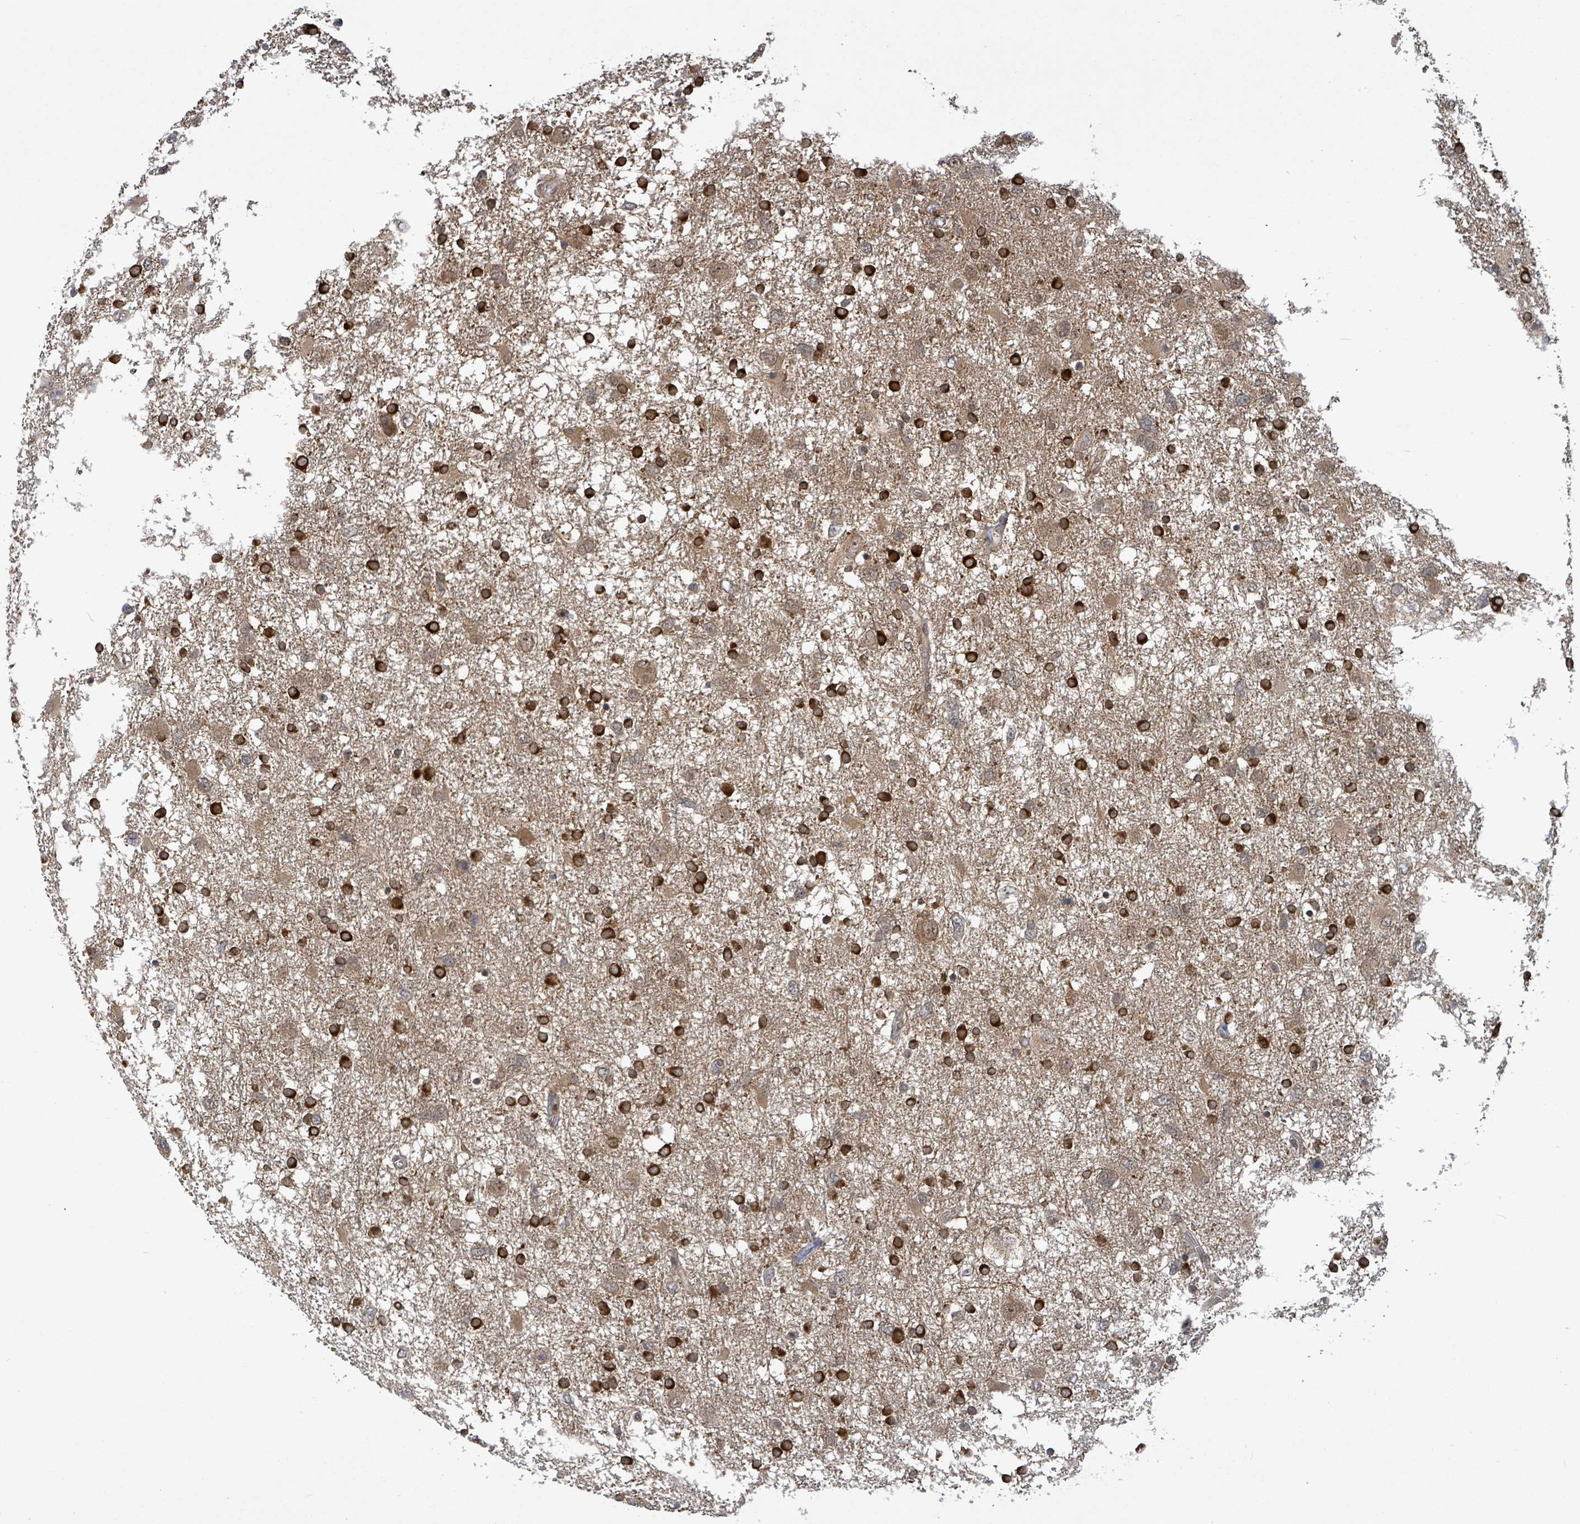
{"staining": {"intensity": "strong", "quantity": "25%-75%", "location": "cytoplasmic/membranous"}, "tissue": "glioma", "cell_type": "Tumor cells", "image_type": "cancer", "snomed": [{"axis": "morphology", "description": "Glioma, malignant, High grade"}, {"axis": "topography", "description": "Brain"}], "caption": "Brown immunohistochemical staining in high-grade glioma (malignant) shows strong cytoplasmic/membranous staining in approximately 25%-75% of tumor cells.", "gene": "FBXO6", "patient": {"sex": "male", "age": 61}}